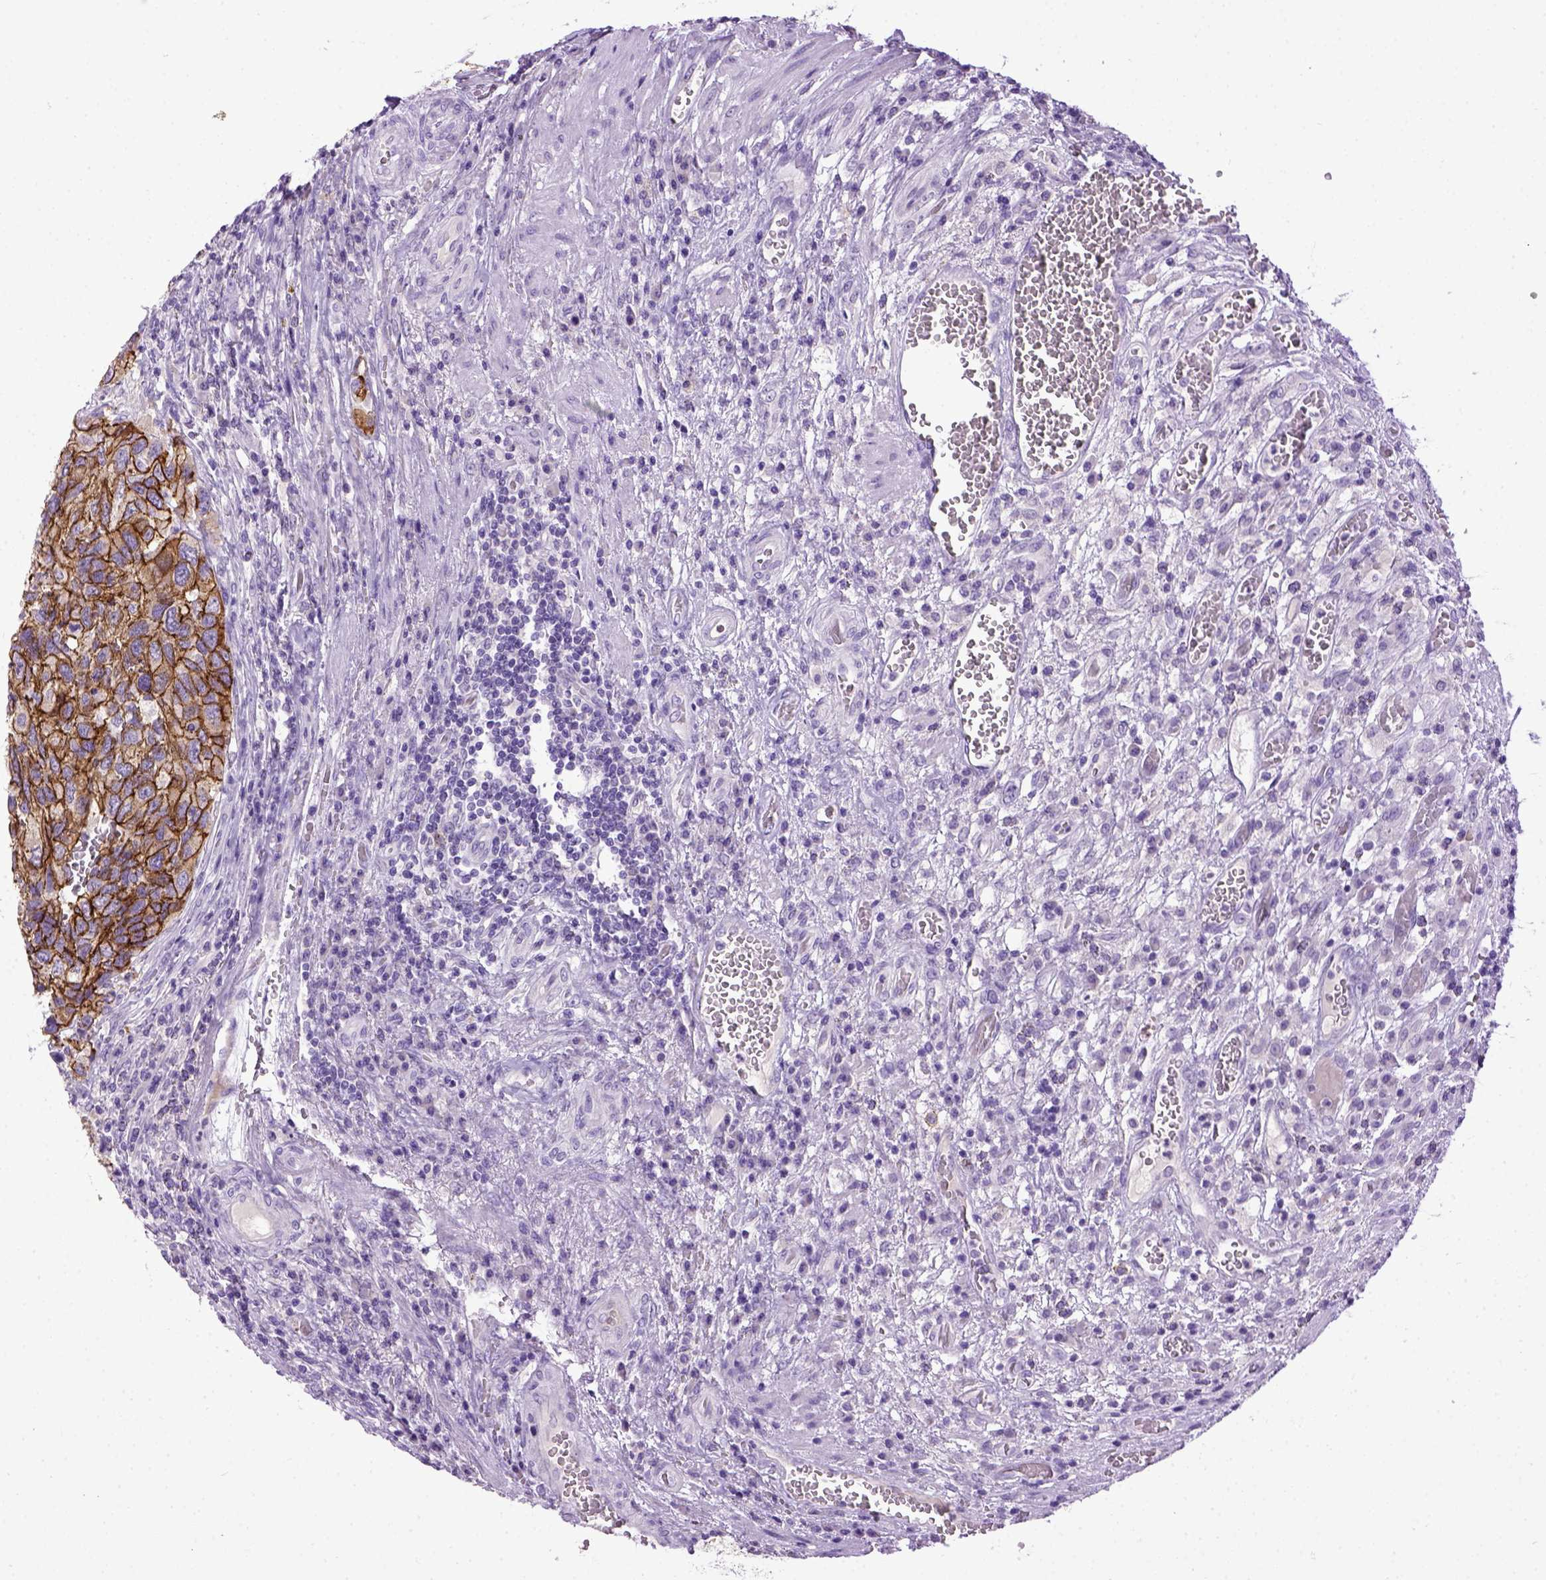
{"staining": {"intensity": "strong", "quantity": ">75%", "location": "cytoplasmic/membranous"}, "tissue": "urothelial cancer", "cell_type": "Tumor cells", "image_type": "cancer", "snomed": [{"axis": "morphology", "description": "Urothelial carcinoma, High grade"}, {"axis": "topography", "description": "Urinary bladder"}], "caption": "High-grade urothelial carcinoma stained with DAB immunohistochemistry (IHC) reveals high levels of strong cytoplasmic/membranous staining in about >75% of tumor cells.", "gene": "CDH1", "patient": {"sex": "male", "age": 60}}